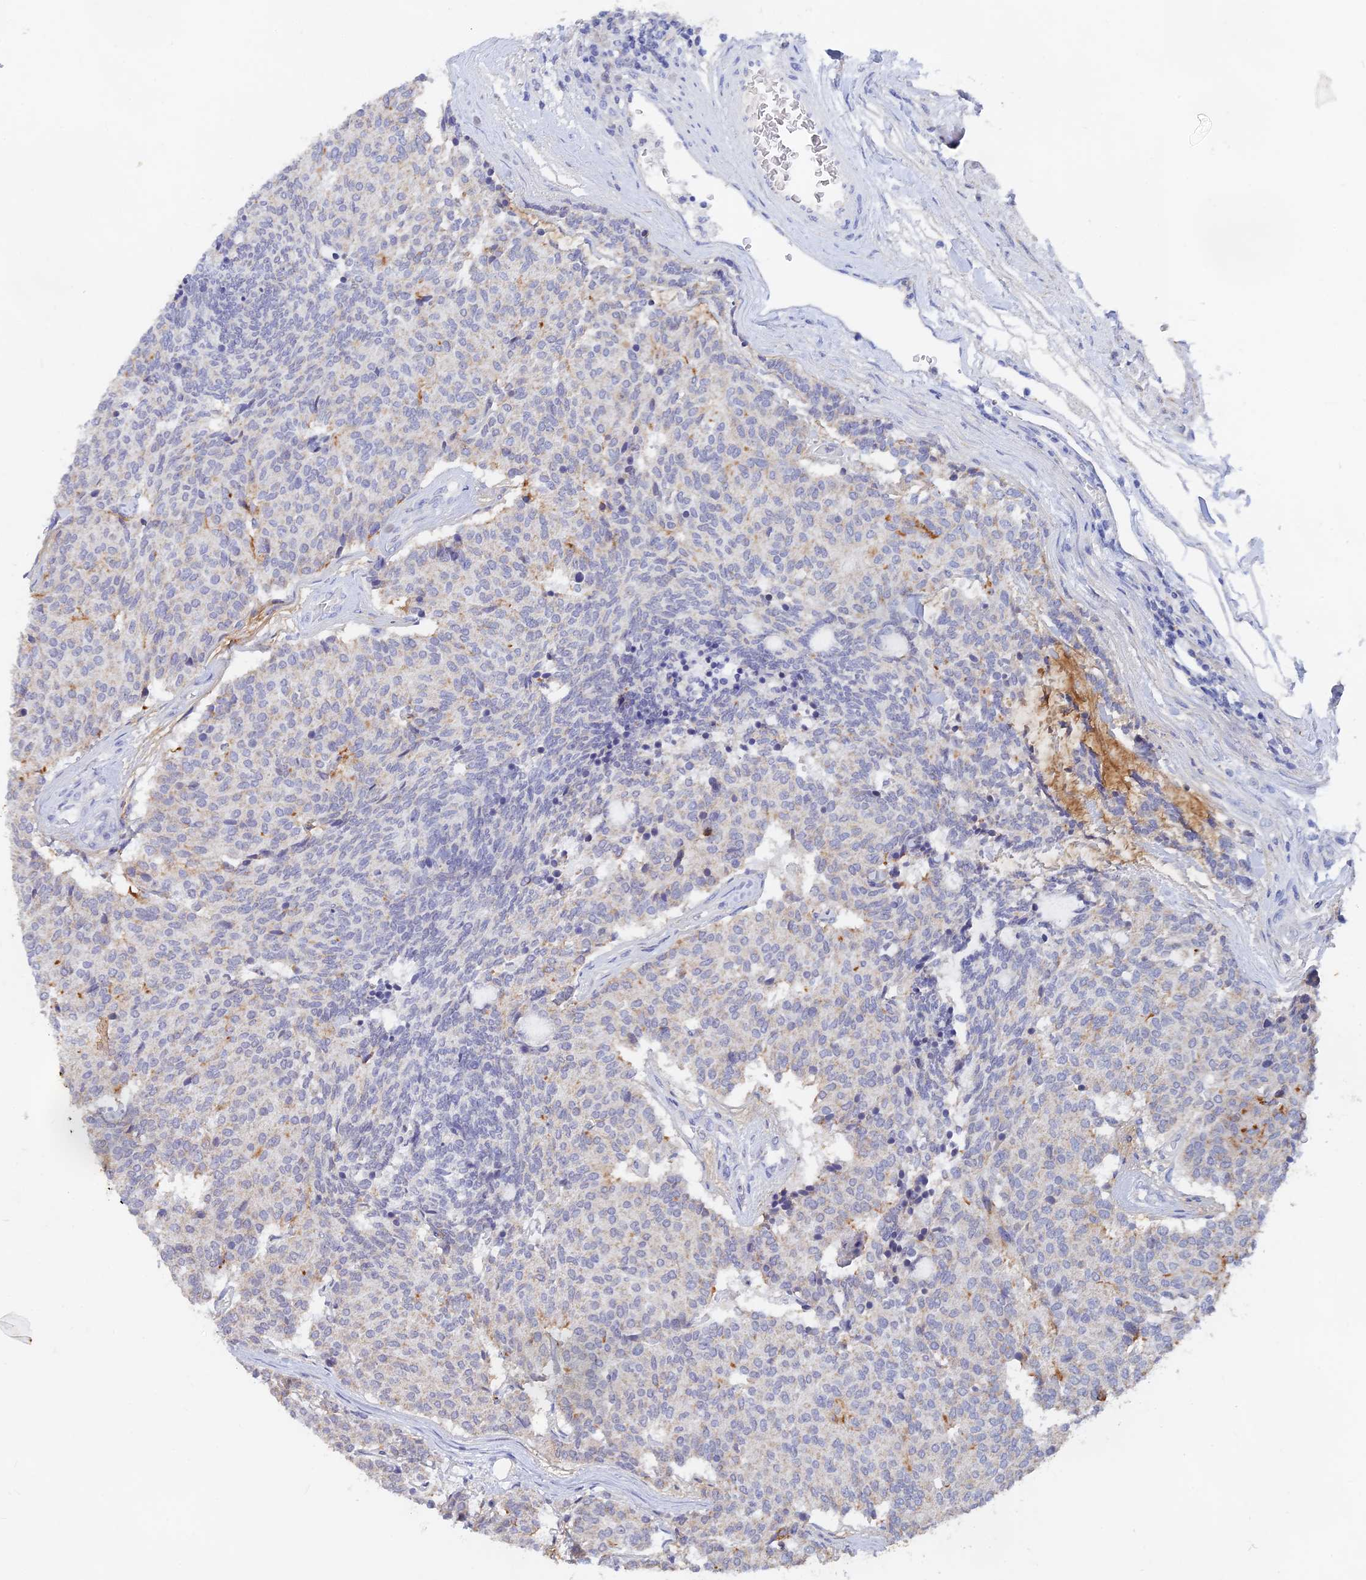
{"staining": {"intensity": "weak", "quantity": "<25%", "location": "cytoplasmic/membranous"}, "tissue": "carcinoid", "cell_type": "Tumor cells", "image_type": "cancer", "snomed": [{"axis": "morphology", "description": "Carcinoid, malignant, NOS"}, {"axis": "topography", "description": "Pancreas"}], "caption": "Photomicrograph shows no significant protein expression in tumor cells of malignant carcinoid.", "gene": "LRIF1", "patient": {"sex": "female", "age": 54}}